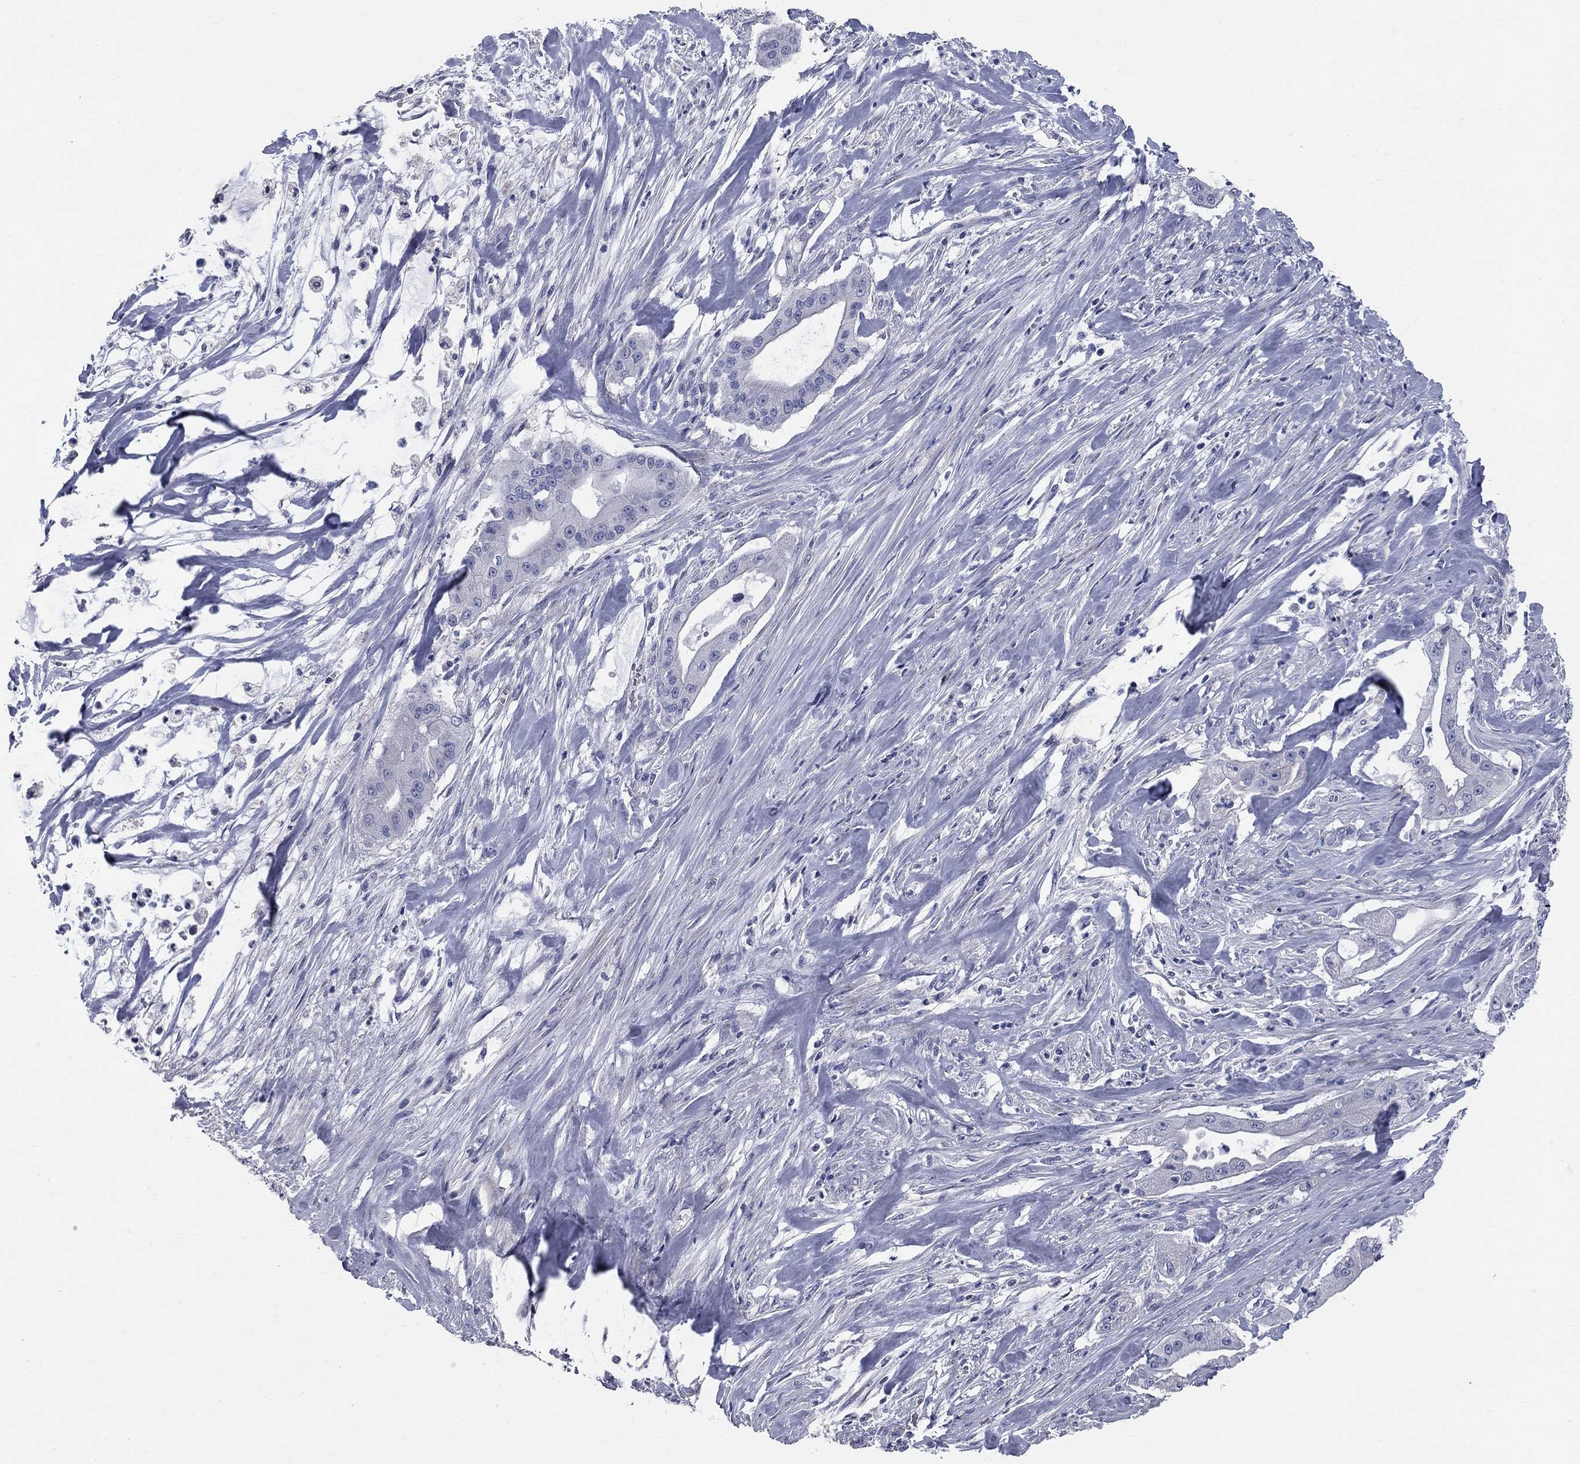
{"staining": {"intensity": "negative", "quantity": "none", "location": "none"}, "tissue": "pancreatic cancer", "cell_type": "Tumor cells", "image_type": "cancer", "snomed": [{"axis": "morphology", "description": "Normal tissue, NOS"}, {"axis": "morphology", "description": "Inflammation, NOS"}, {"axis": "morphology", "description": "Adenocarcinoma, NOS"}, {"axis": "topography", "description": "Pancreas"}], "caption": "The immunohistochemistry (IHC) image has no significant expression in tumor cells of adenocarcinoma (pancreatic) tissue.", "gene": "SYT12", "patient": {"sex": "male", "age": 57}}